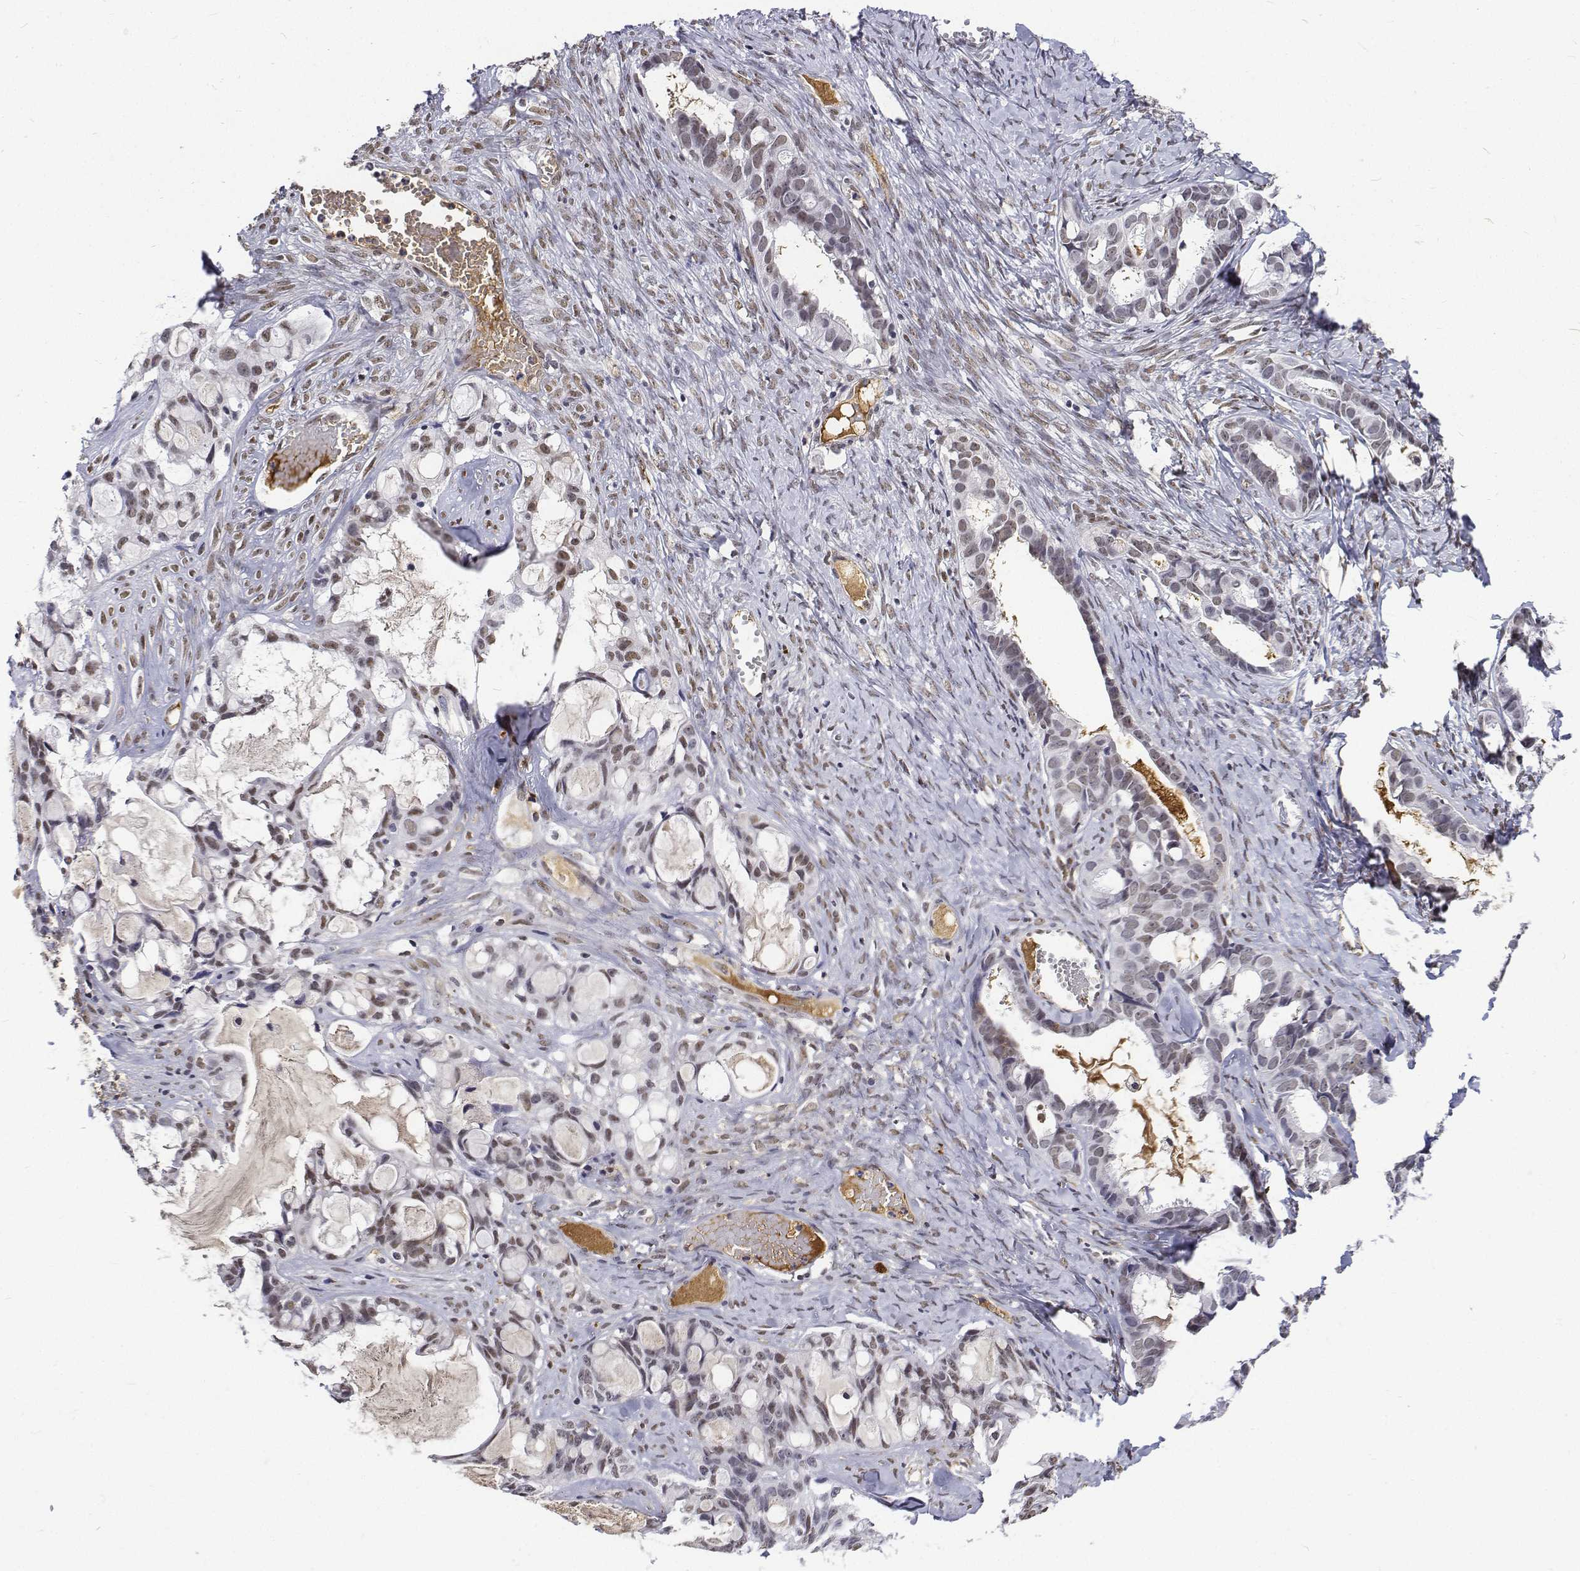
{"staining": {"intensity": "weak", "quantity": "25%-75%", "location": "nuclear"}, "tissue": "ovarian cancer", "cell_type": "Tumor cells", "image_type": "cancer", "snomed": [{"axis": "morphology", "description": "Cystadenocarcinoma, serous, NOS"}, {"axis": "topography", "description": "Ovary"}], "caption": "Immunohistochemical staining of ovarian cancer demonstrates weak nuclear protein expression in approximately 25%-75% of tumor cells.", "gene": "ATRX", "patient": {"sex": "female", "age": 69}}